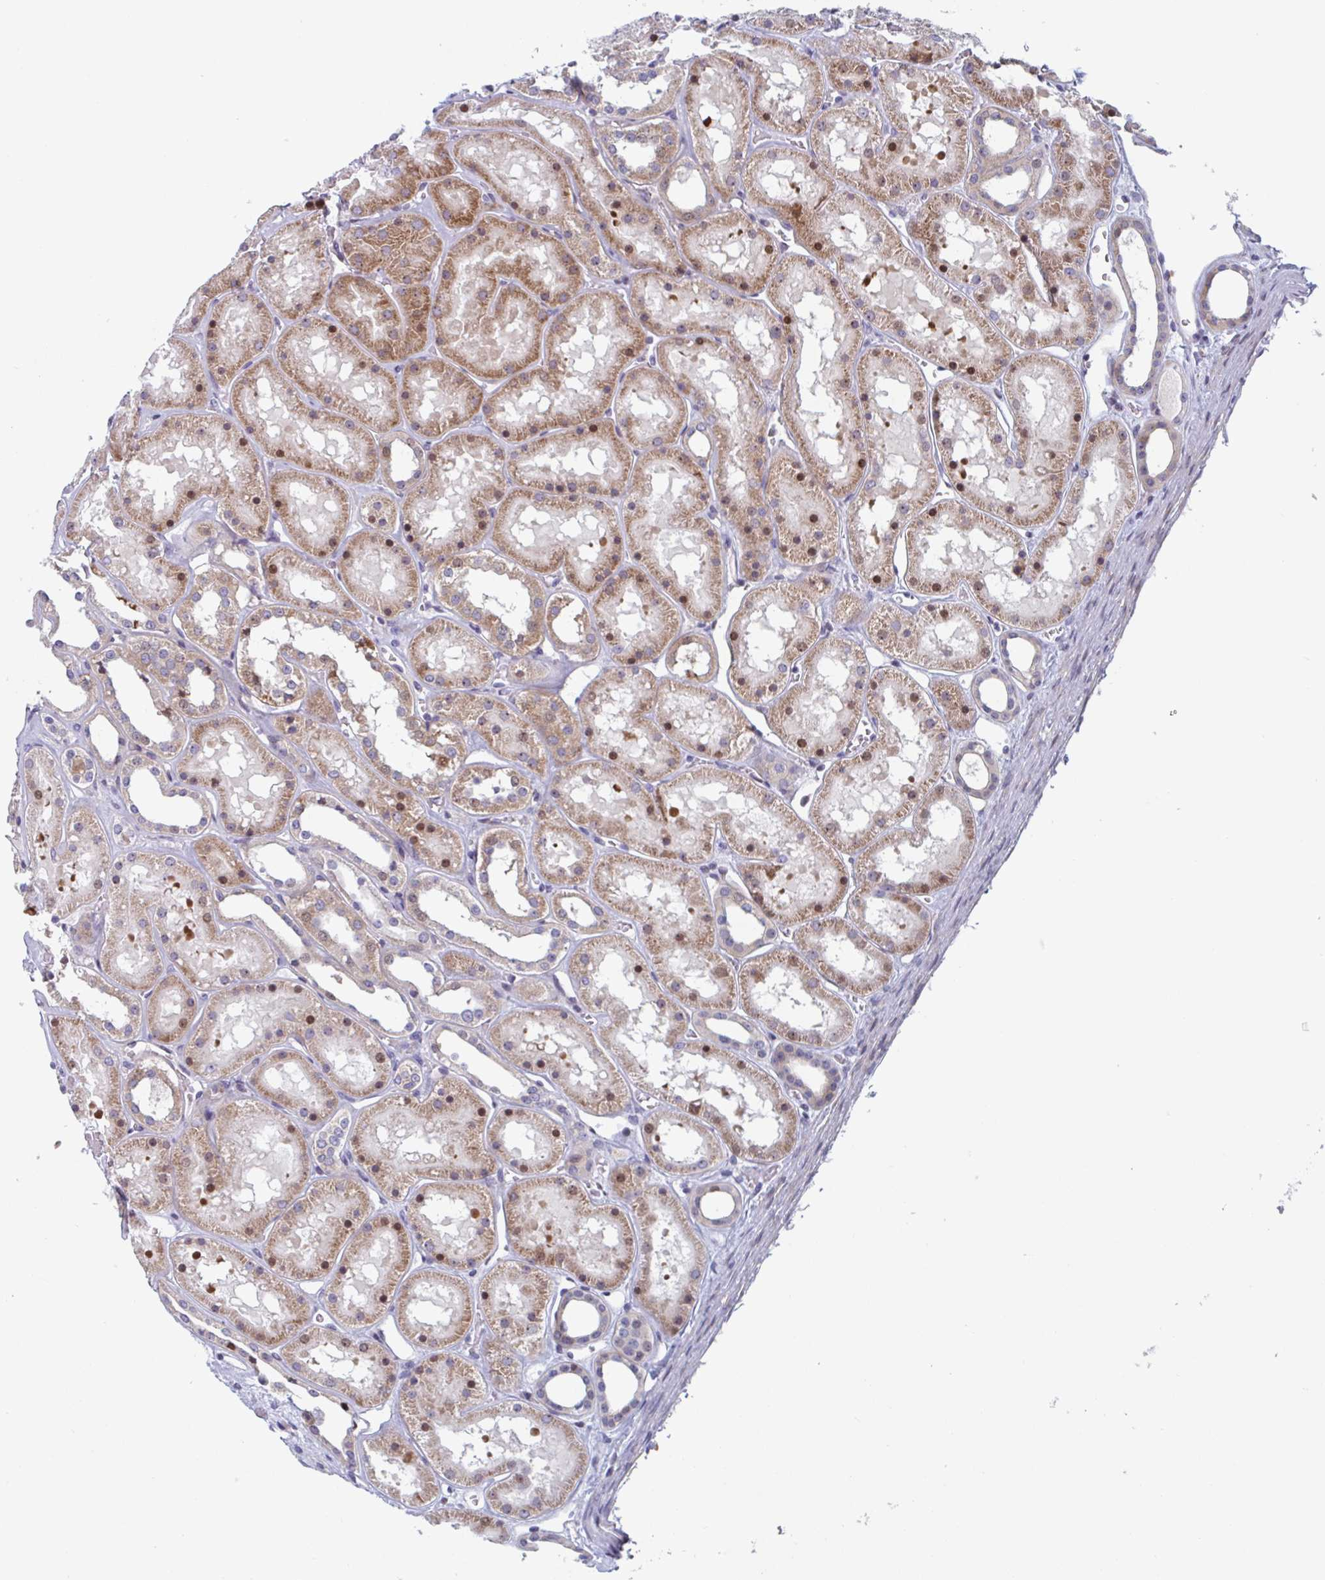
{"staining": {"intensity": "moderate", "quantity": "<25%", "location": "cytoplasmic/membranous"}, "tissue": "kidney", "cell_type": "Cells in glomeruli", "image_type": "normal", "snomed": [{"axis": "morphology", "description": "Normal tissue, NOS"}, {"axis": "topography", "description": "Kidney"}], "caption": "The image exhibits staining of normal kidney, revealing moderate cytoplasmic/membranous protein staining (brown color) within cells in glomeruli. (Brightfield microscopy of DAB IHC at high magnification).", "gene": "DUXA", "patient": {"sex": "female", "age": 41}}